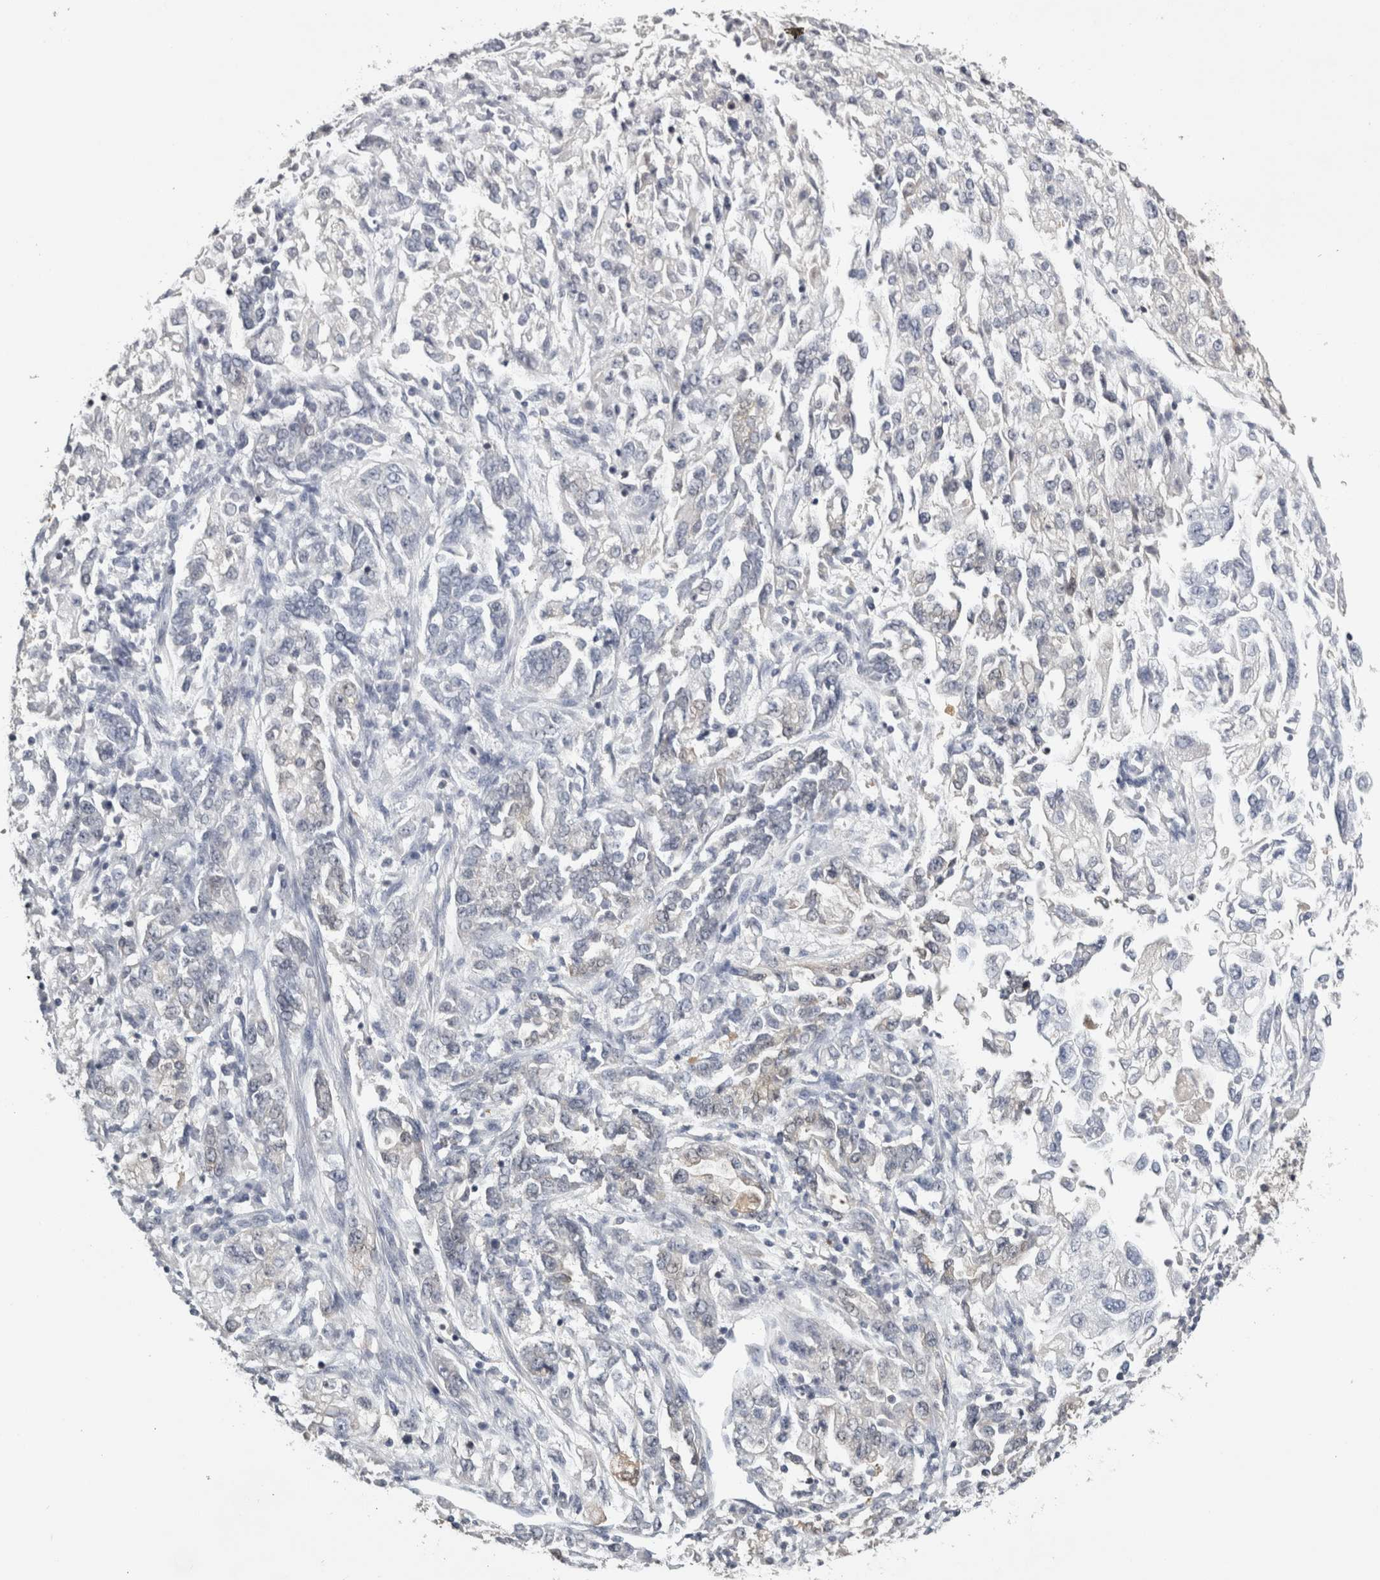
{"staining": {"intensity": "negative", "quantity": "none", "location": "none"}, "tissue": "endometrial cancer", "cell_type": "Tumor cells", "image_type": "cancer", "snomed": [{"axis": "morphology", "description": "Adenocarcinoma, NOS"}, {"axis": "topography", "description": "Endometrium"}], "caption": "Immunohistochemistry (IHC) of endometrial cancer exhibits no staining in tumor cells. (DAB IHC visualized using brightfield microscopy, high magnification).", "gene": "ACAT2", "patient": {"sex": "female", "age": 49}}